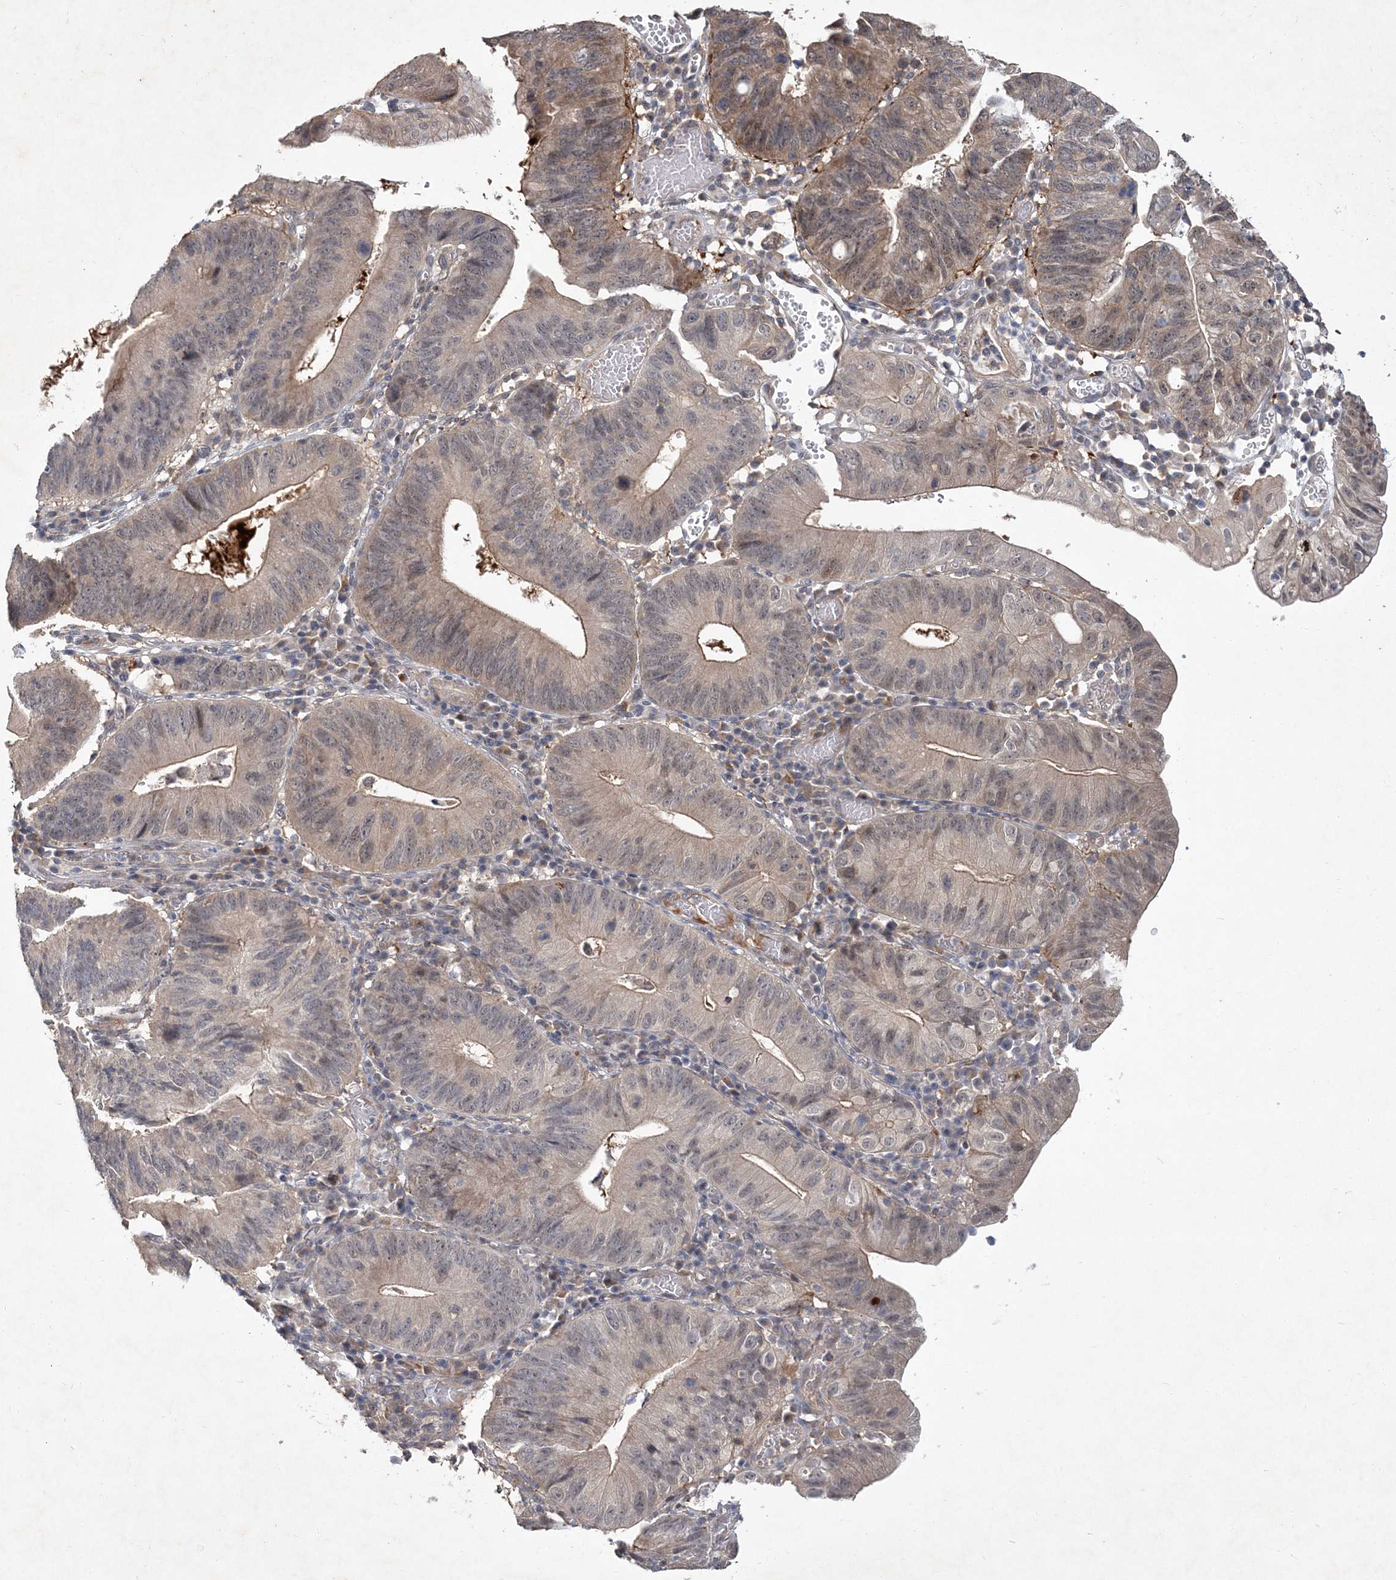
{"staining": {"intensity": "weak", "quantity": ">75%", "location": "cytoplasmic/membranous,nuclear"}, "tissue": "stomach cancer", "cell_type": "Tumor cells", "image_type": "cancer", "snomed": [{"axis": "morphology", "description": "Adenocarcinoma, NOS"}, {"axis": "topography", "description": "Stomach"}], "caption": "This photomicrograph demonstrates immunohistochemistry staining of human adenocarcinoma (stomach), with low weak cytoplasmic/membranous and nuclear positivity in about >75% of tumor cells.", "gene": "RNF25", "patient": {"sex": "male", "age": 59}}